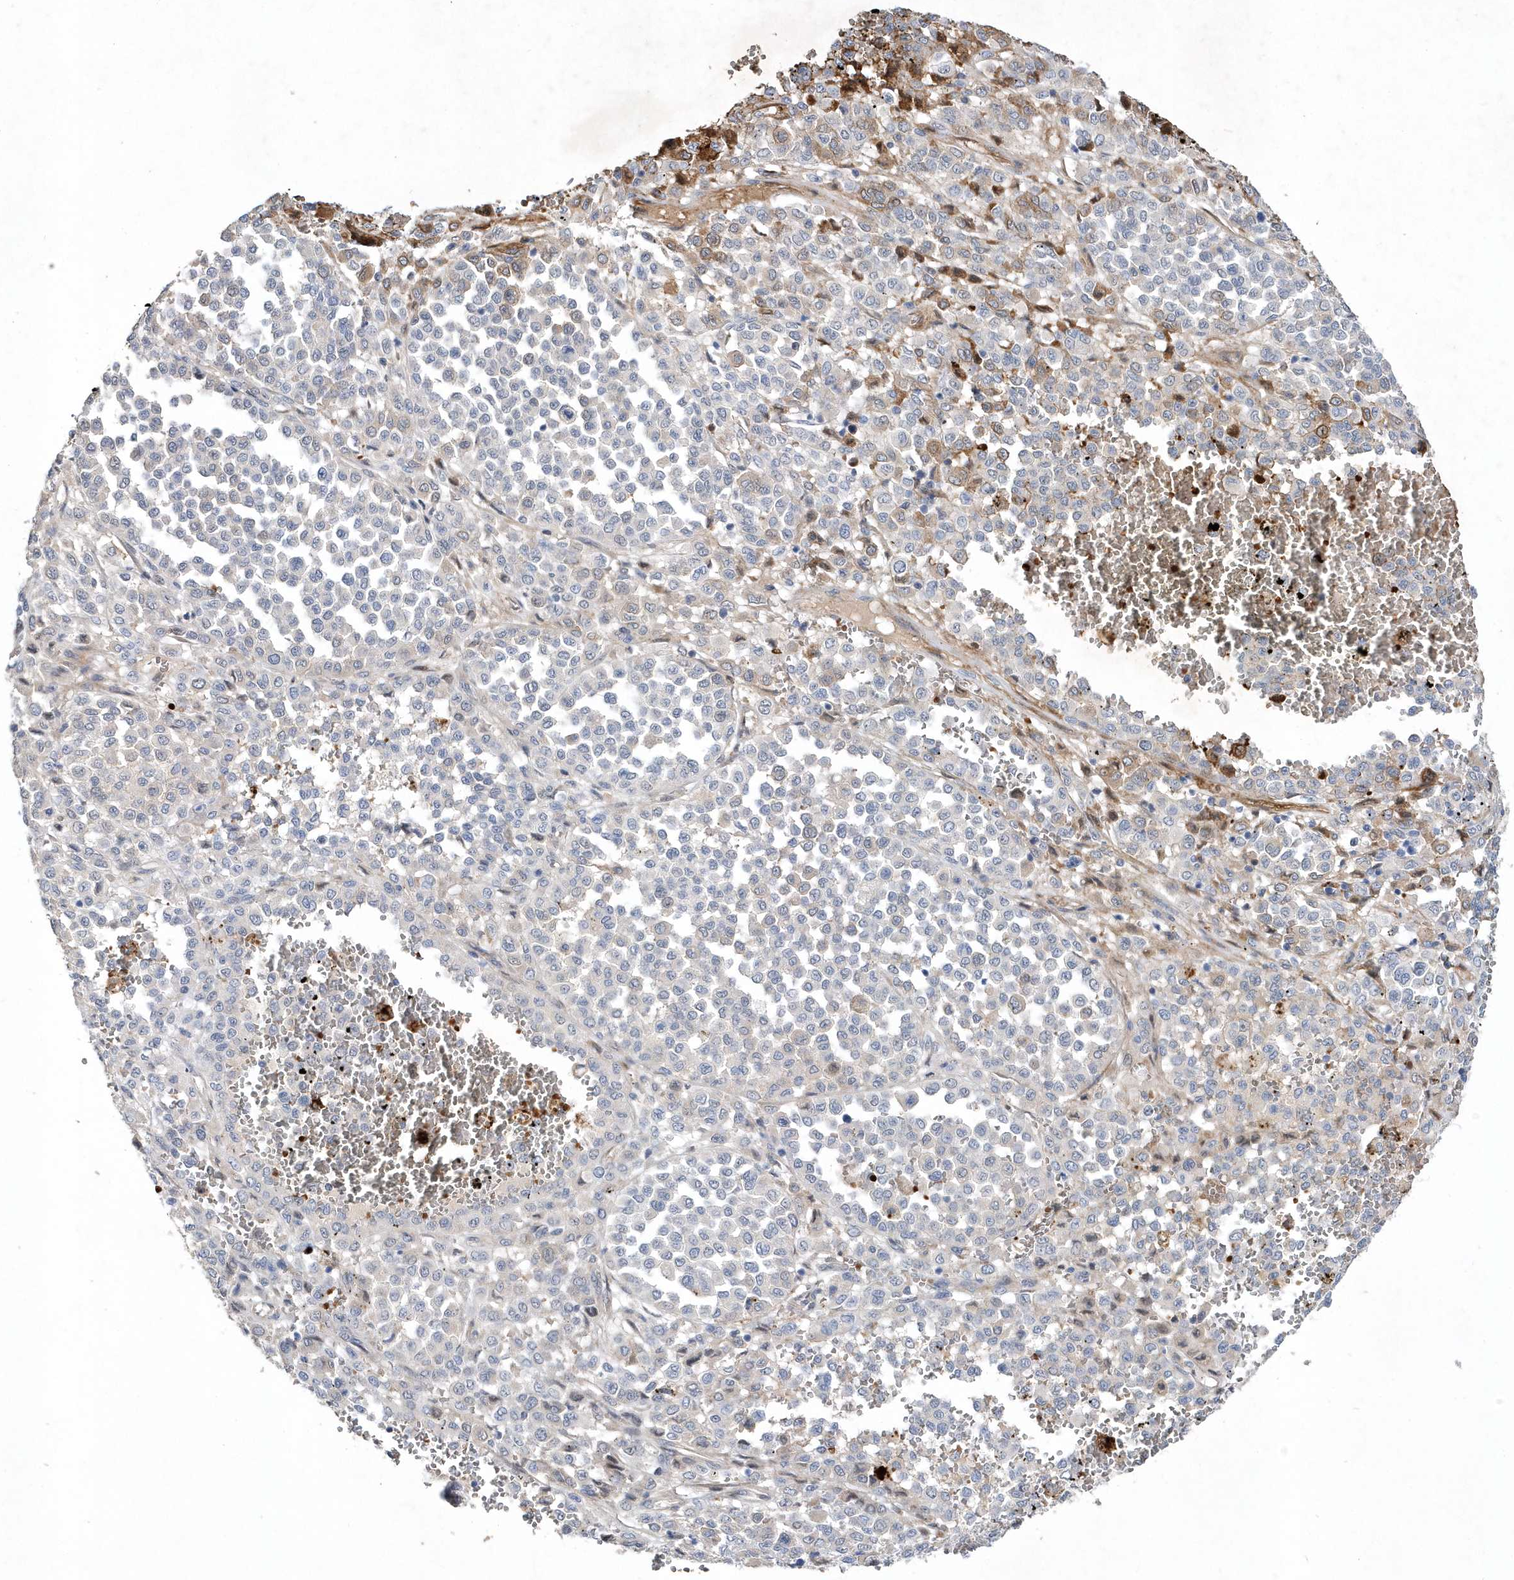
{"staining": {"intensity": "negative", "quantity": "none", "location": "none"}, "tissue": "melanoma", "cell_type": "Tumor cells", "image_type": "cancer", "snomed": [{"axis": "morphology", "description": "Malignant melanoma, Metastatic site"}, {"axis": "topography", "description": "Pancreas"}], "caption": "Melanoma stained for a protein using immunohistochemistry shows no expression tumor cells.", "gene": "ZNF875", "patient": {"sex": "female", "age": 30}}